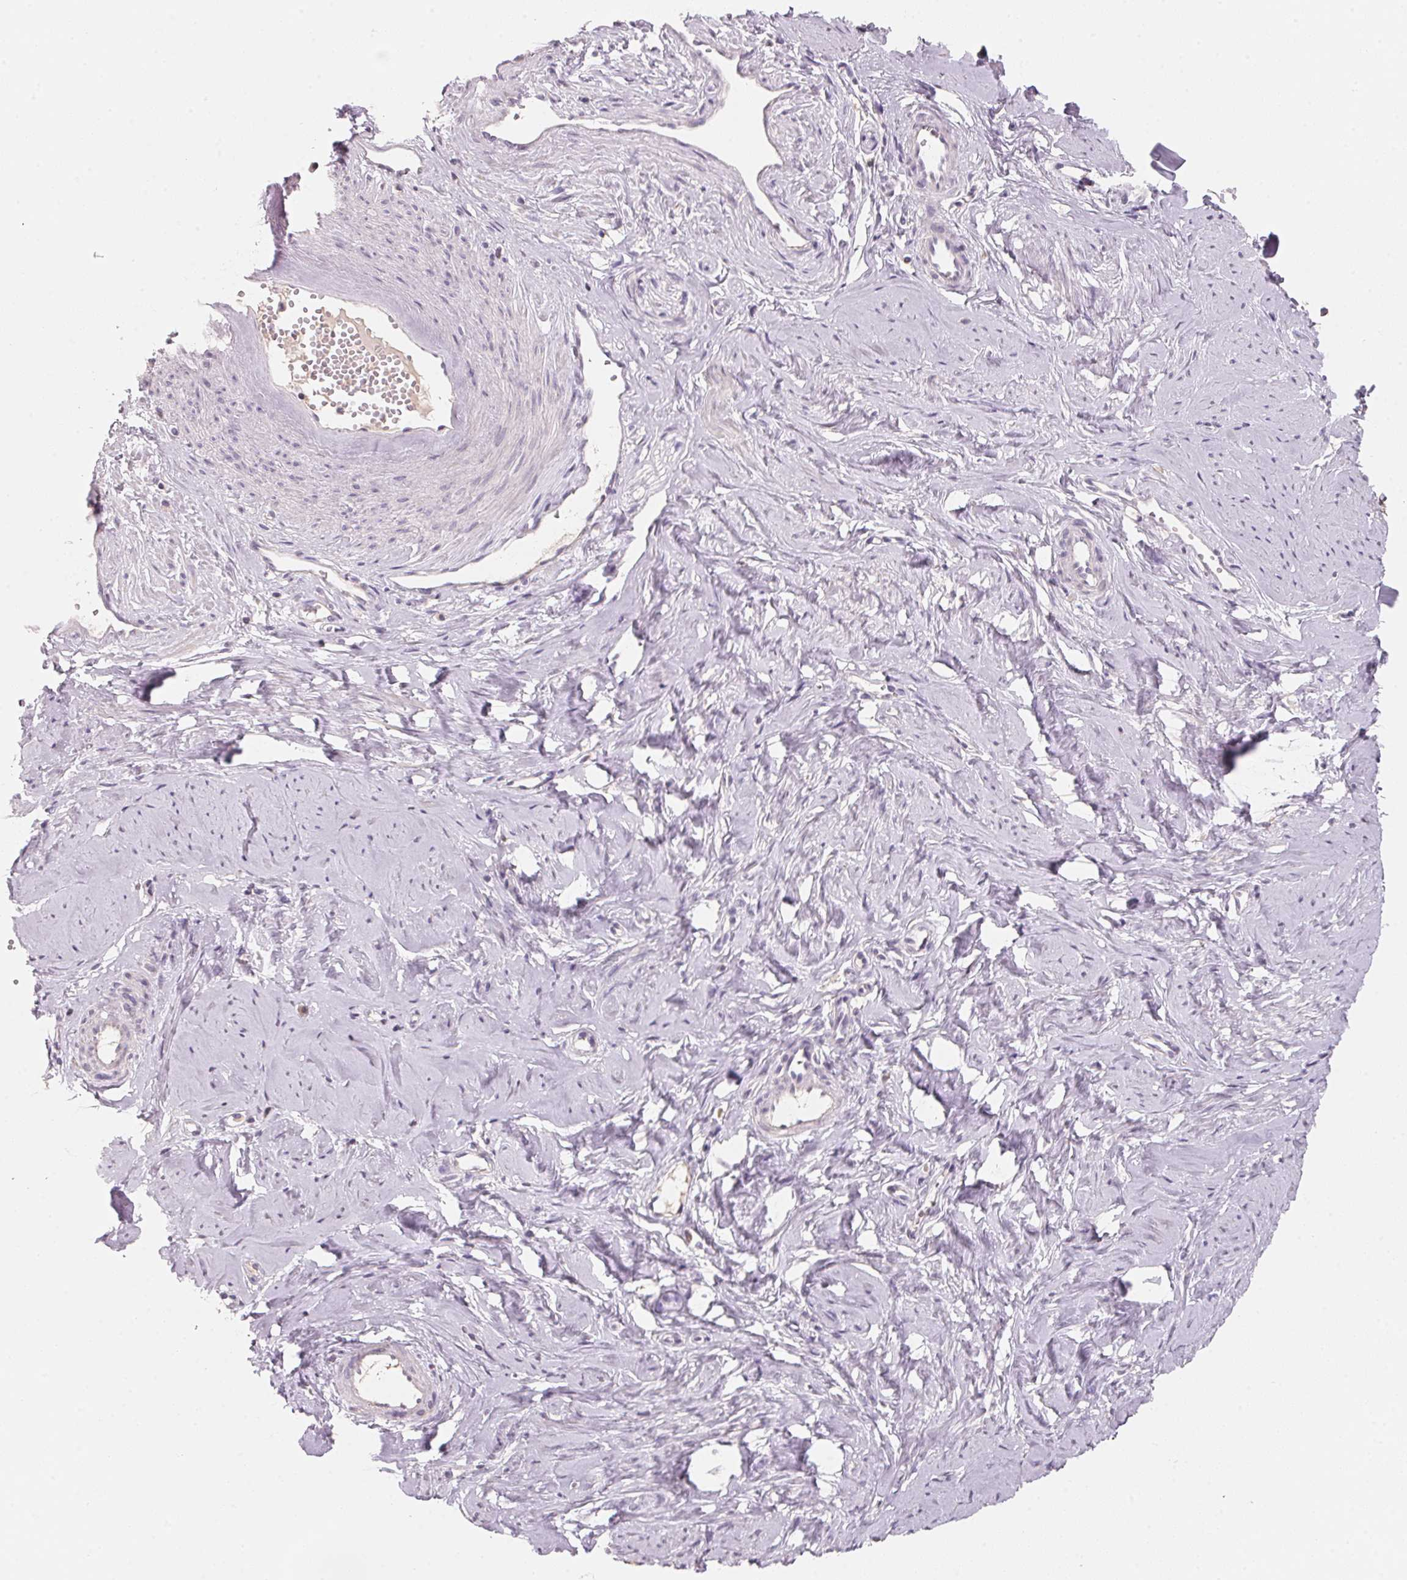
{"staining": {"intensity": "negative", "quantity": "none", "location": "none"}, "tissue": "smooth muscle", "cell_type": "Smooth muscle cells", "image_type": "normal", "snomed": [{"axis": "morphology", "description": "Normal tissue, NOS"}, {"axis": "topography", "description": "Smooth muscle"}], "caption": "Smooth muscle cells are negative for brown protein staining in normal smooth muscle. (DAB IHC, high magnification).", "gene": "TREH", "patient": {"sex": "female", "age": 48}}